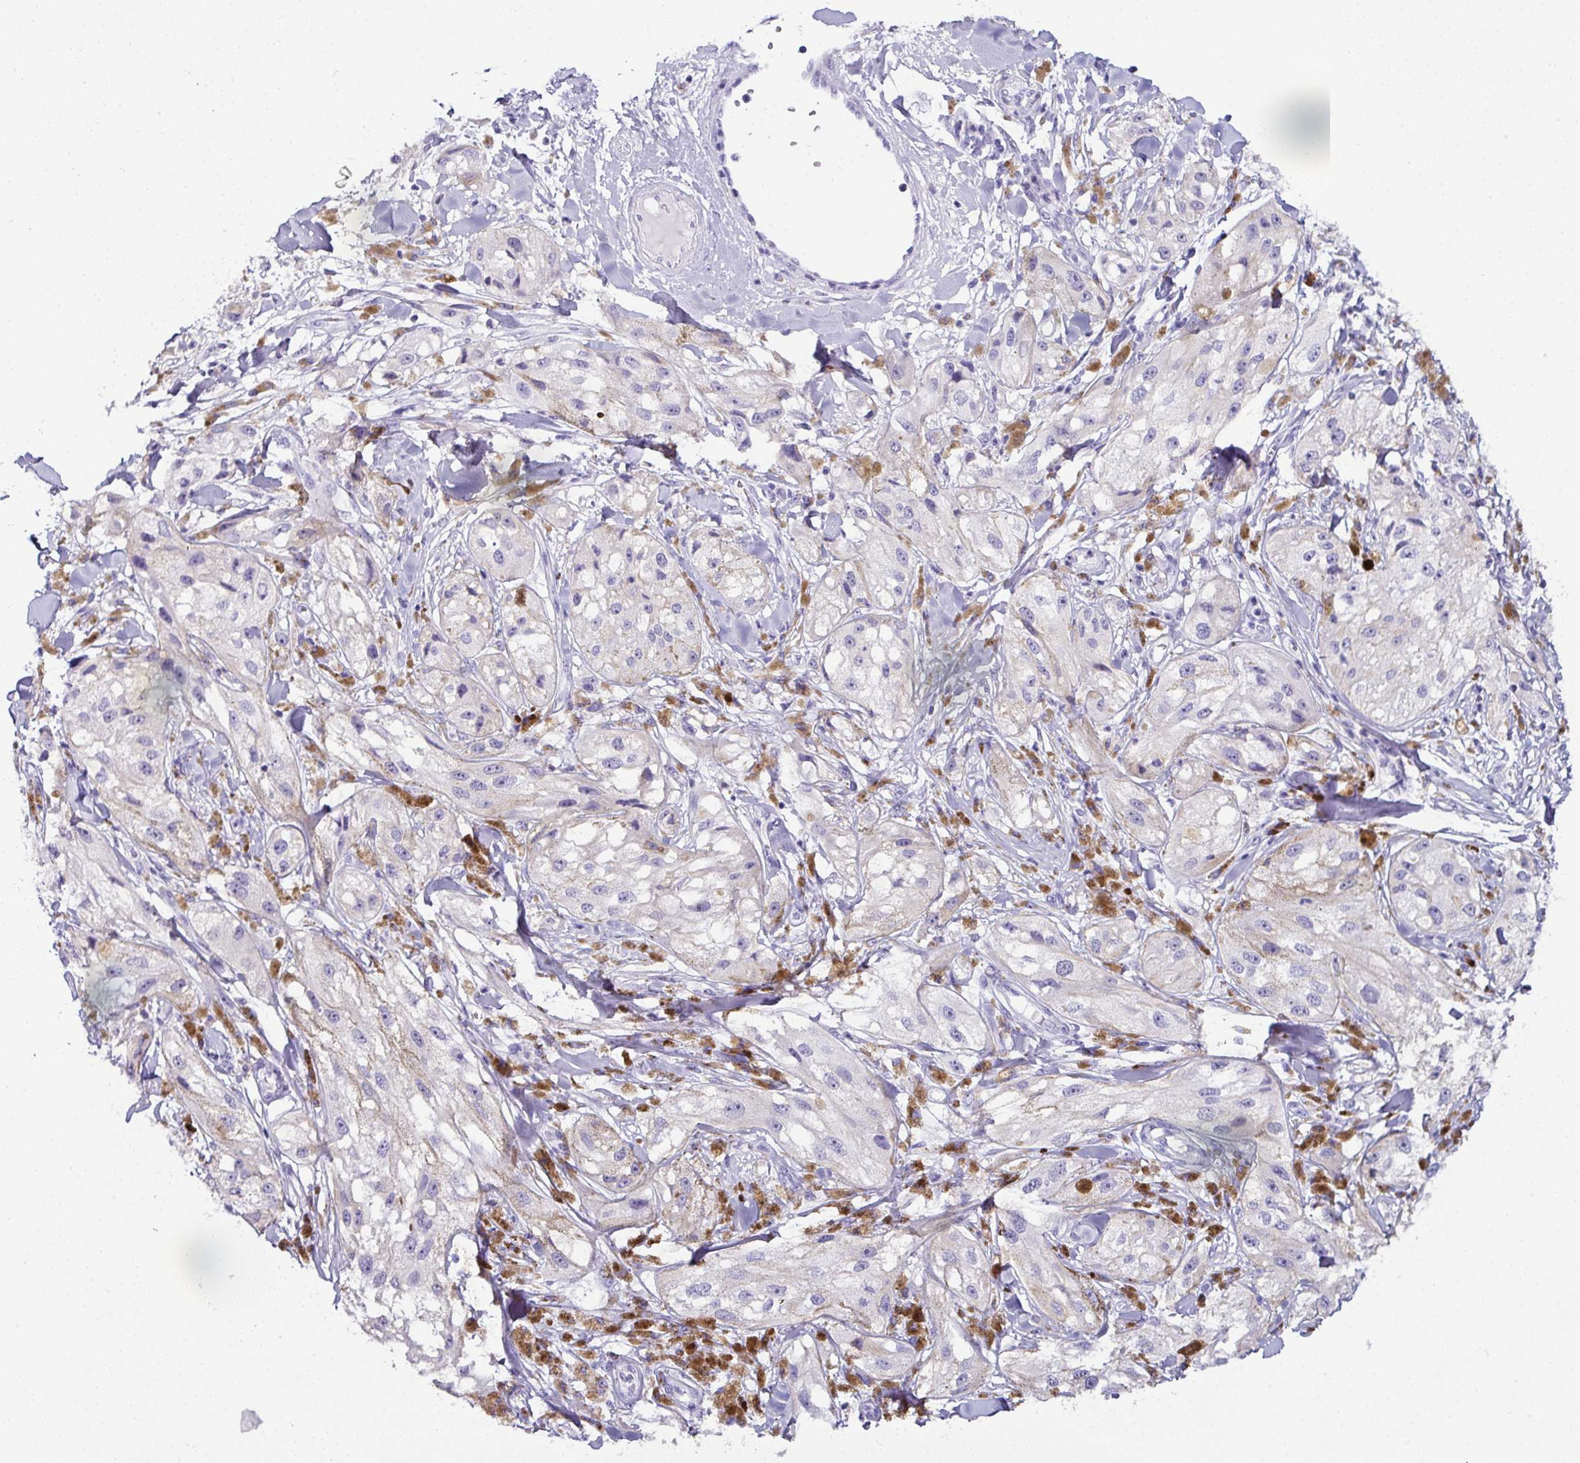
{"staining": {"intensity": "negative", "quantity": "none", "location": "none"}, "tissue": "melanoma", "cell_type": "Tumor cells", "image_type": "cancer", "snomed": [{"axis": "morphology", "description": "Malignant melanoma, NOS"}, {"axis": "topography", "description": "Skin"}], "caption": "DAB (3,3'-diaminobenzidine) immunohistochemical staining of melanoma displays no significant staining in tumor cells.", "gene": "NAPSA", "patient": {"sex": "male", "age": 88}}